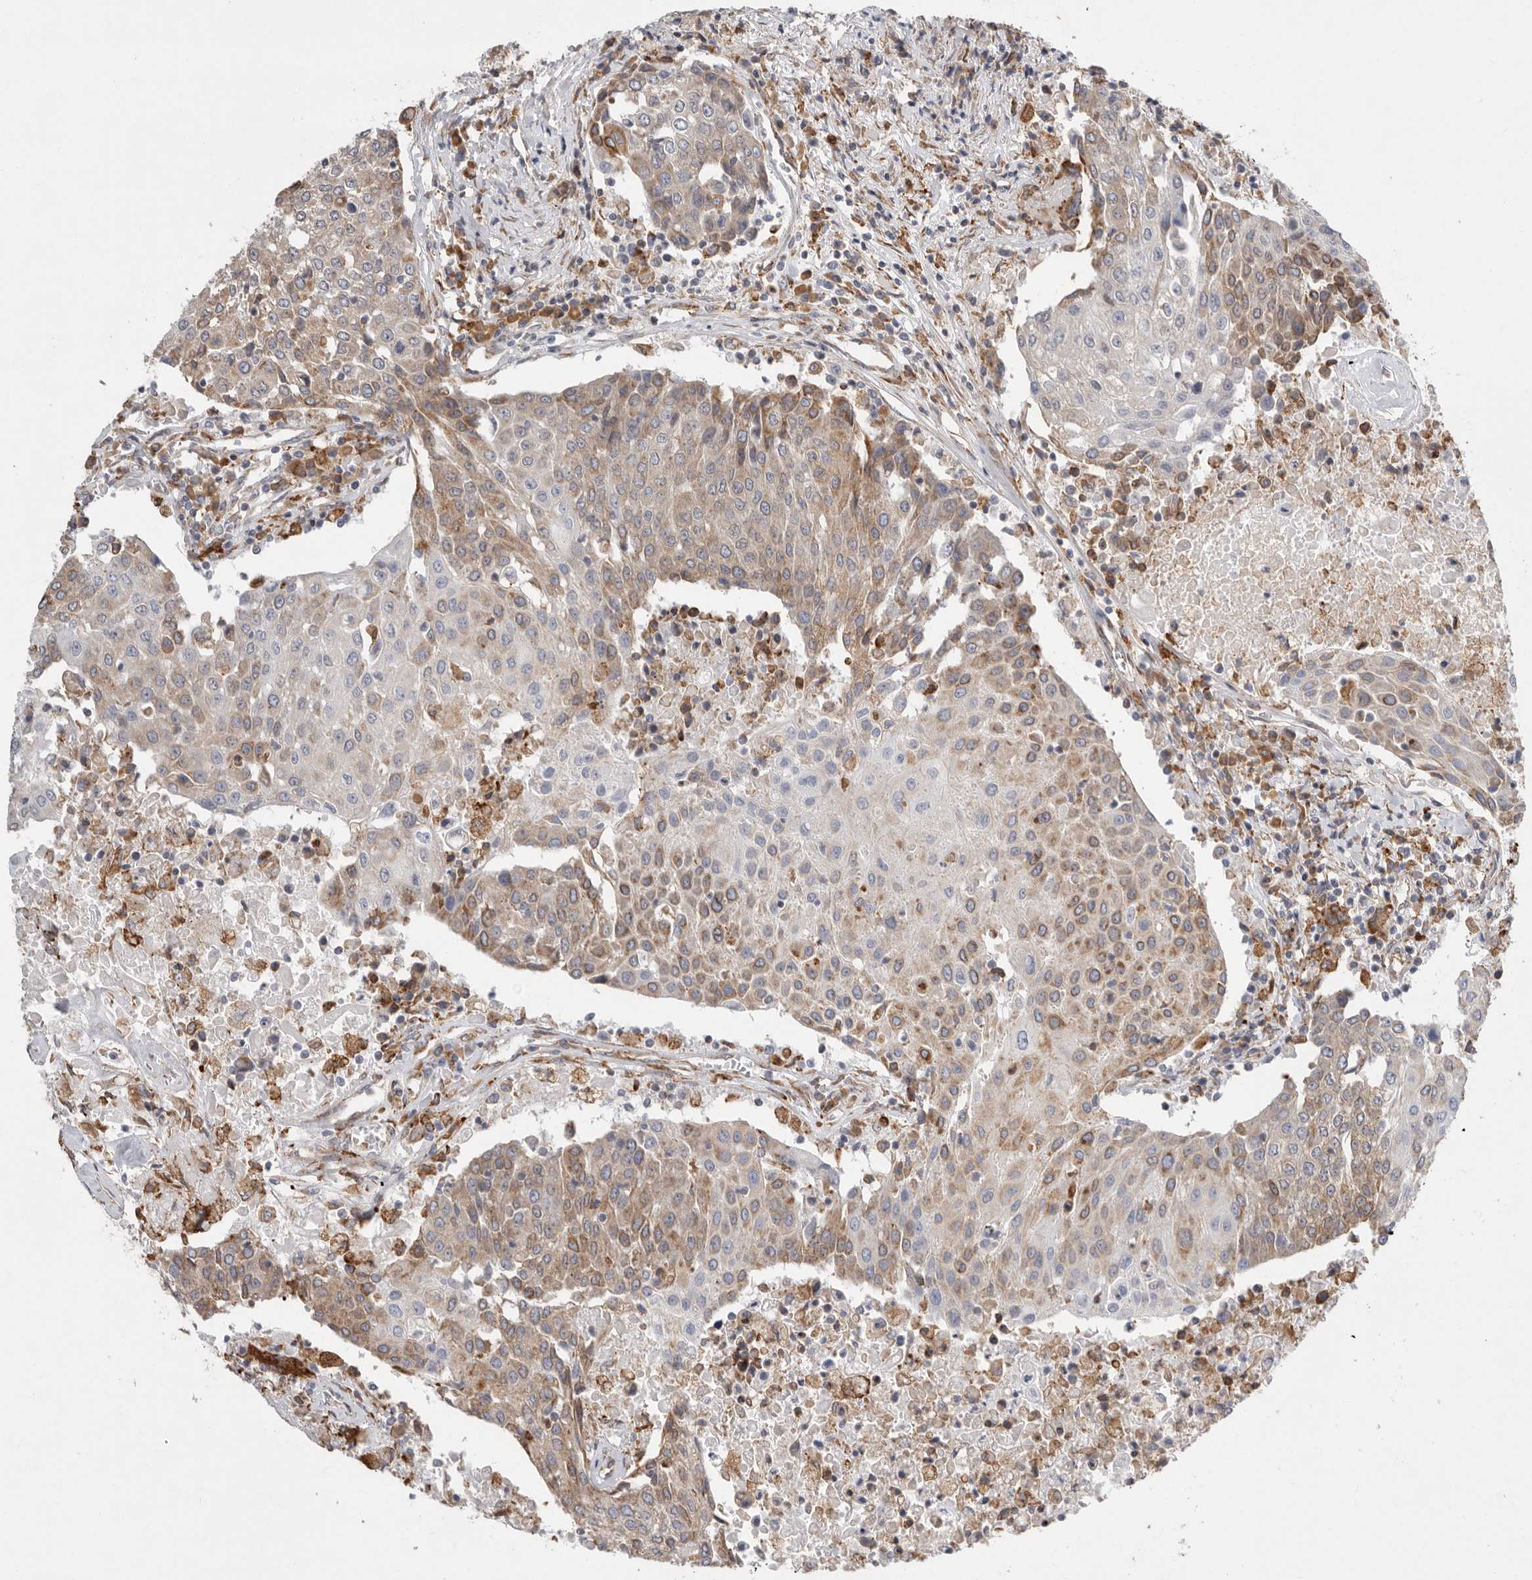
{"staining": {"intensity": "moderate", "quantity": ">75%", "location": "cytoplasmic/membranous"}, "tissue": "urothelial cancer", "cell_type": "Tumor cells", "image_type": "cancer", "snomed": [{"axis": "morphology", "description": "Urothelial carcinoma, High grade"}, {"axis": "topography", "description": "Urinary bladder"}], "caption": "The histopathology image exhibits a brown stain indicating the presence of a protein in the cytoplasmic/membranous of tumor cells in urothelial cancer. The staining was performed using DAB (3,3'-diaminobenzidine) to visualize the protein expression in brown, while the nuclei were stained in blue with hematoxylin (Magnification: 20x).", "gene": "GANAB", "patient": {"sex": "female", "age": 85}}